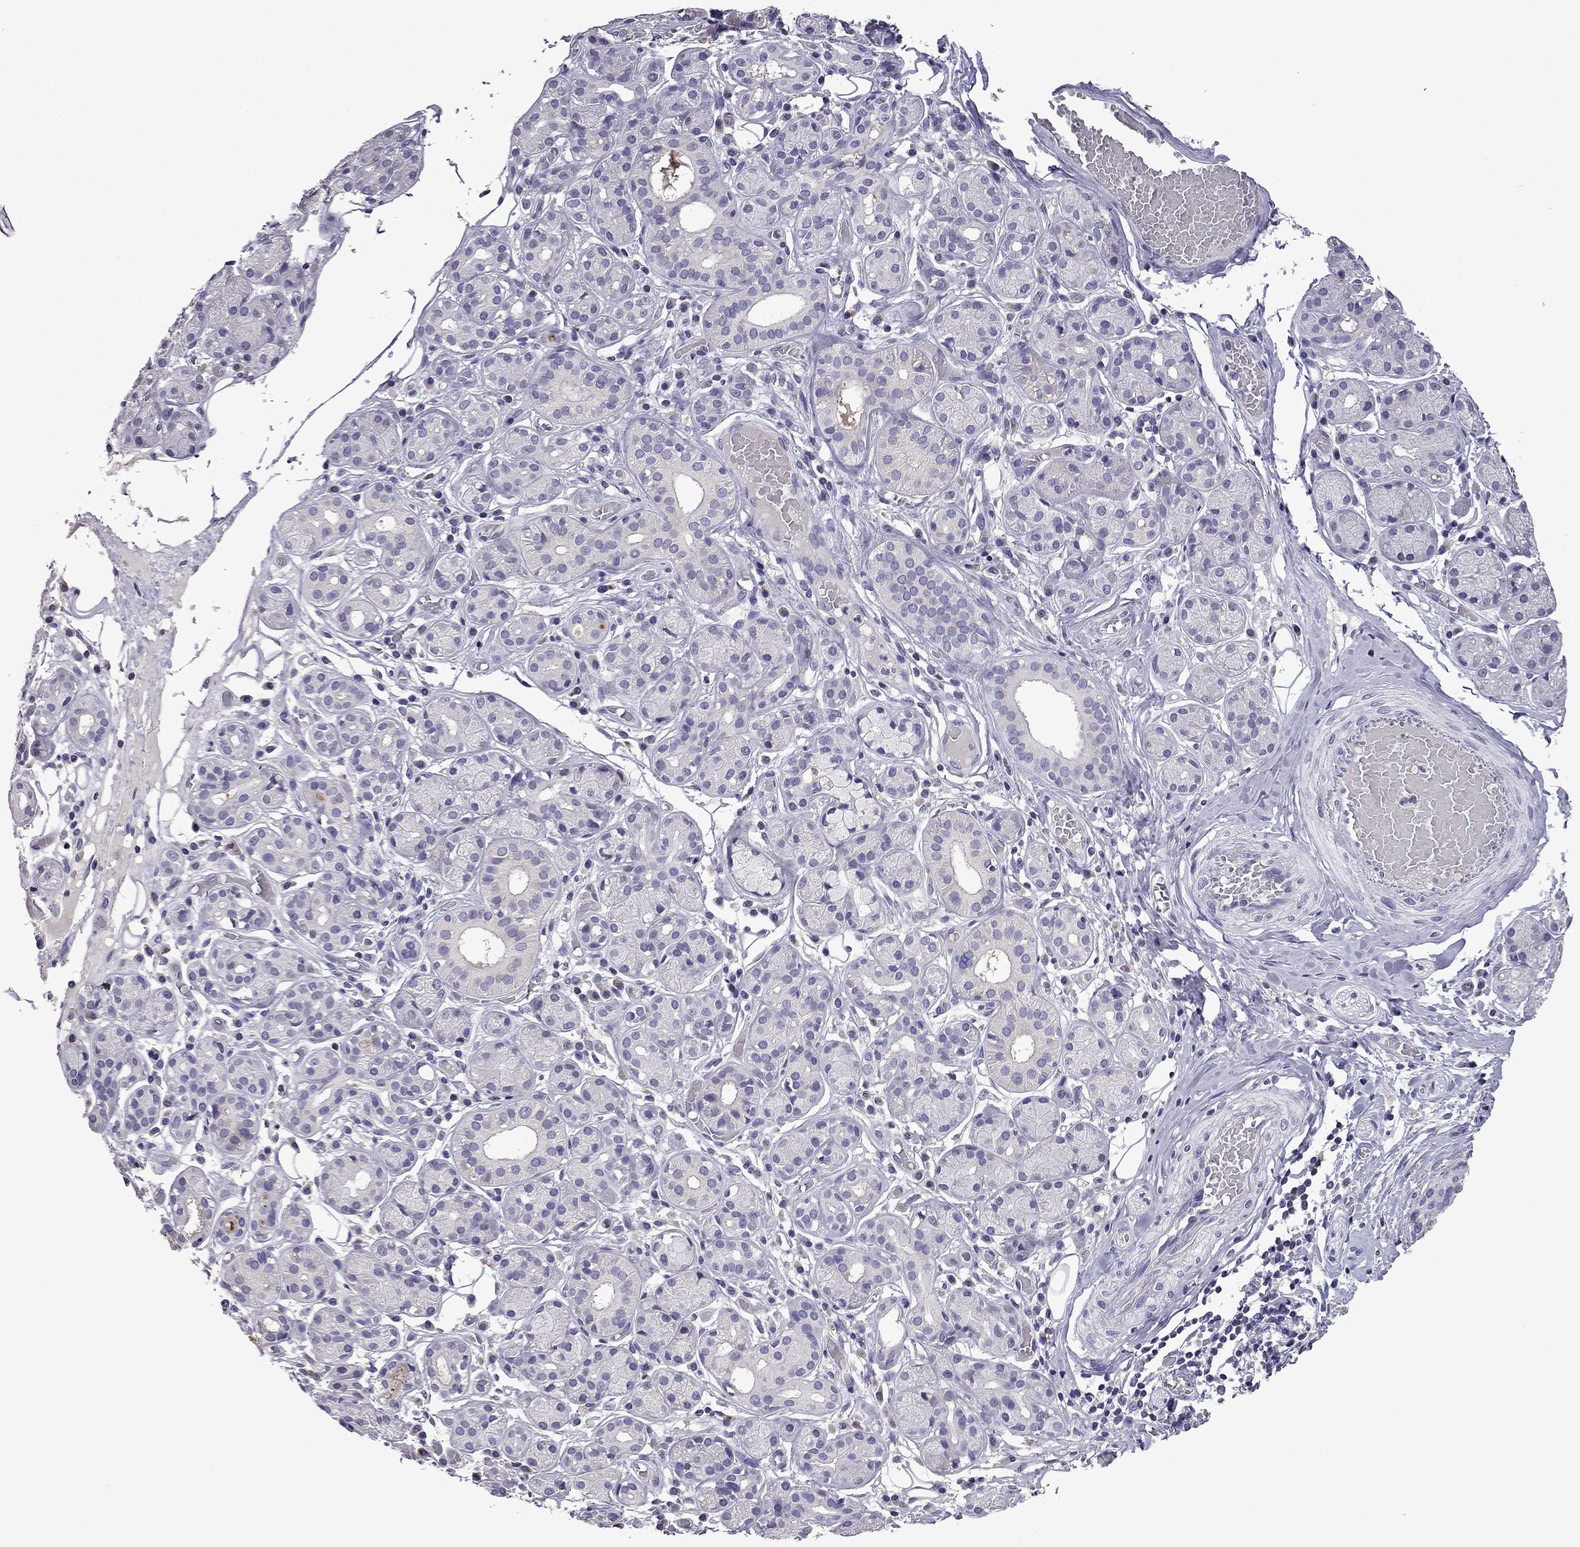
{"staining": {"intensity": "negative", "quantity": "none", "location": "none"}, "tissue": "salivary gland", "cell_type": "Glandular cells", "image_type": "normal", "snomed": [{"axis": "morphology", "description": "Normal tissue, NOS"}, {"axis": "topography", "description": "Salivary gland"}, {"axis": "topography", "description": "Peripheral nerve tissue"}], "caption": "Glandular cells show no significant expression in benign salivary gland.", "gene": "TTN", "patient": {"sex": "male", "age": 71}}